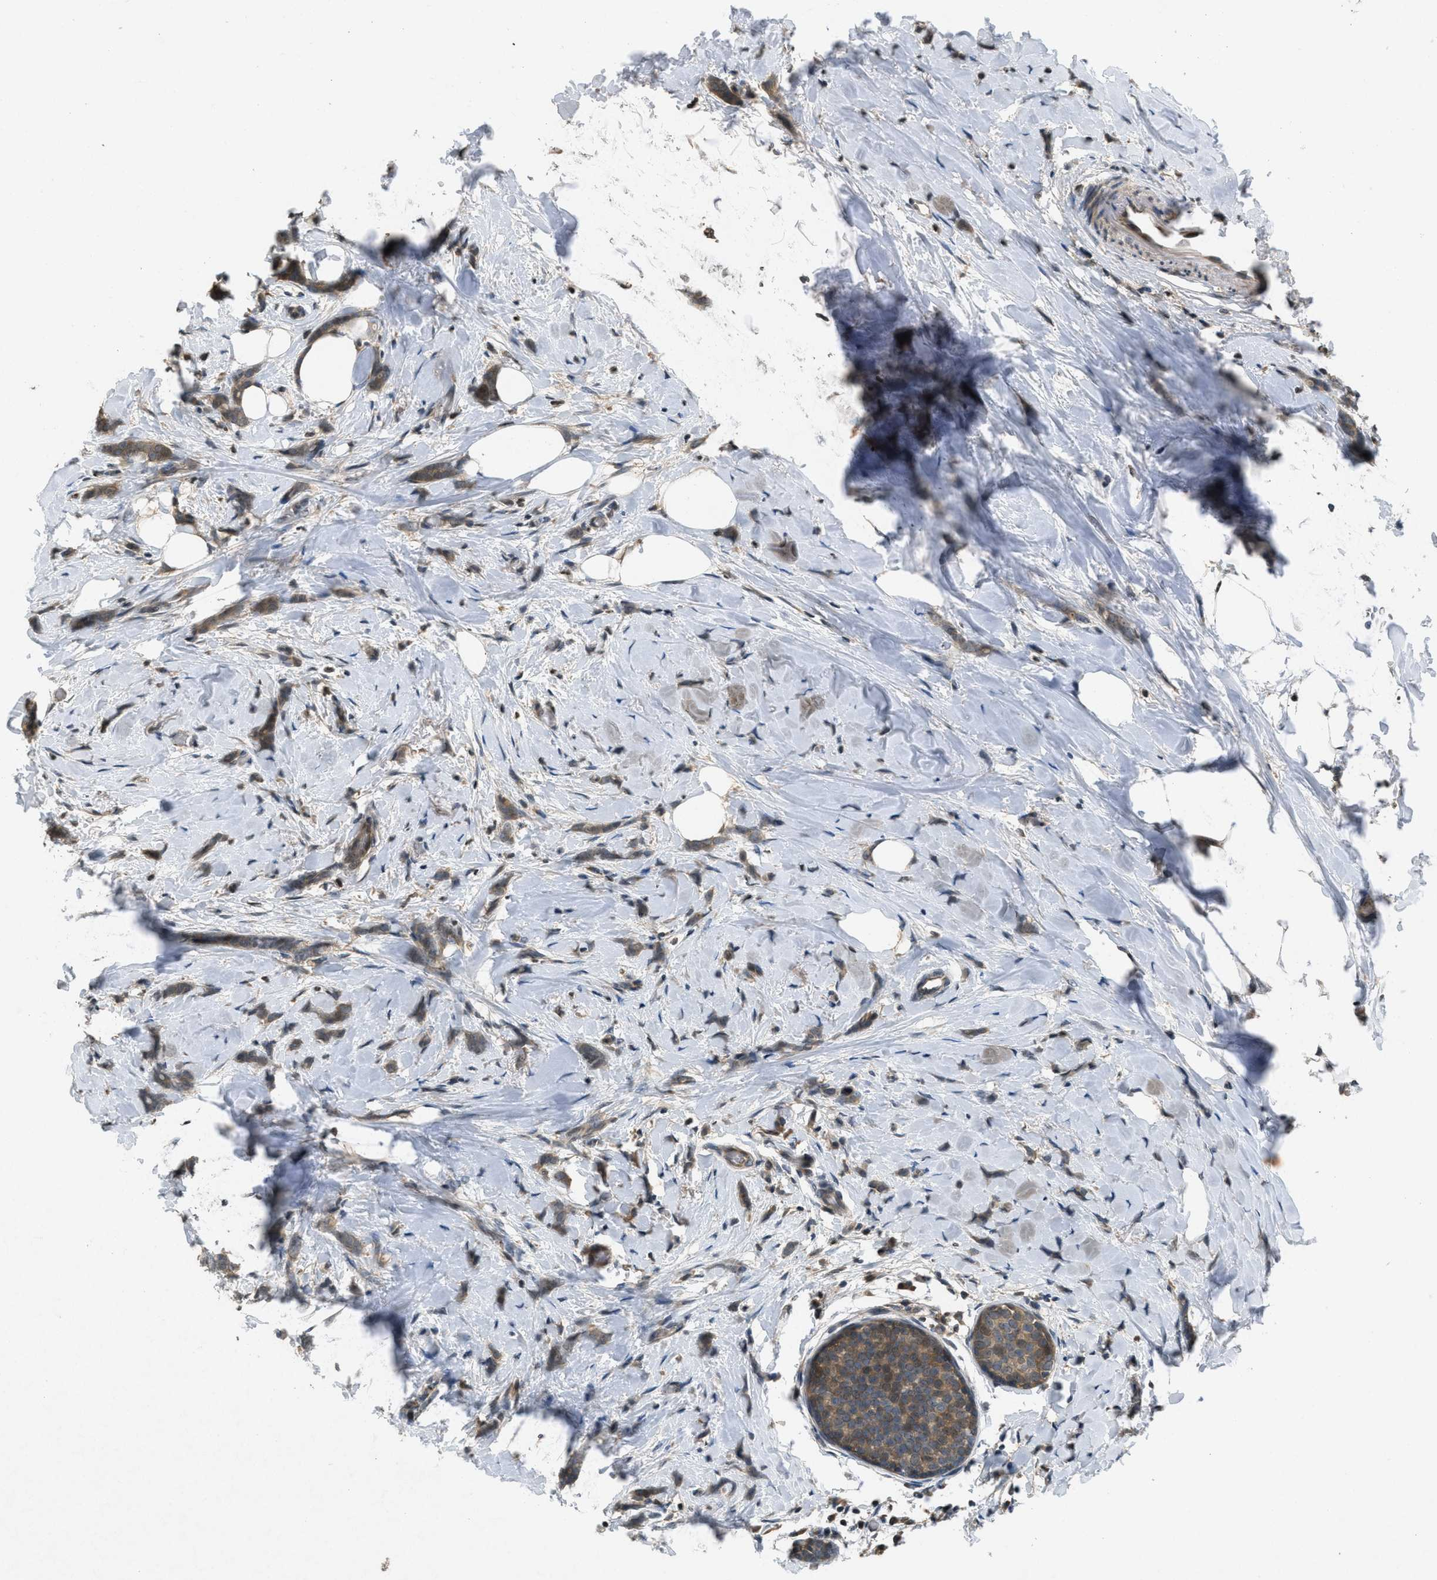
{"staining": {"intensity": "moderate", "quantity": ">75%", "location": "cytoplasmic/membranous"}, "tissue": "breast cancer", "cell_type": "Tumor cells", "image_type": "cancer", "snomed": [{"axis": "morphology", "description": "Lobular carcinoma, in situ"}, {"axis": "morphology", "description": "Lobular carcinoma"}, {"axis": "topography", "description": "Breast"}], "caption": "A brown stain shows moderate cytoplasmic/membranous staining of a protein in breast cancer (lobular carcinoma) tumor cells. (Stains: DAB (3,3'-diaminobenzidine) in brown, nuclei in blue, Microscopy: brightfield microscopy at high magnification).", "gene": "ATG7", "patient": {"sex": "female", "age": 41}}